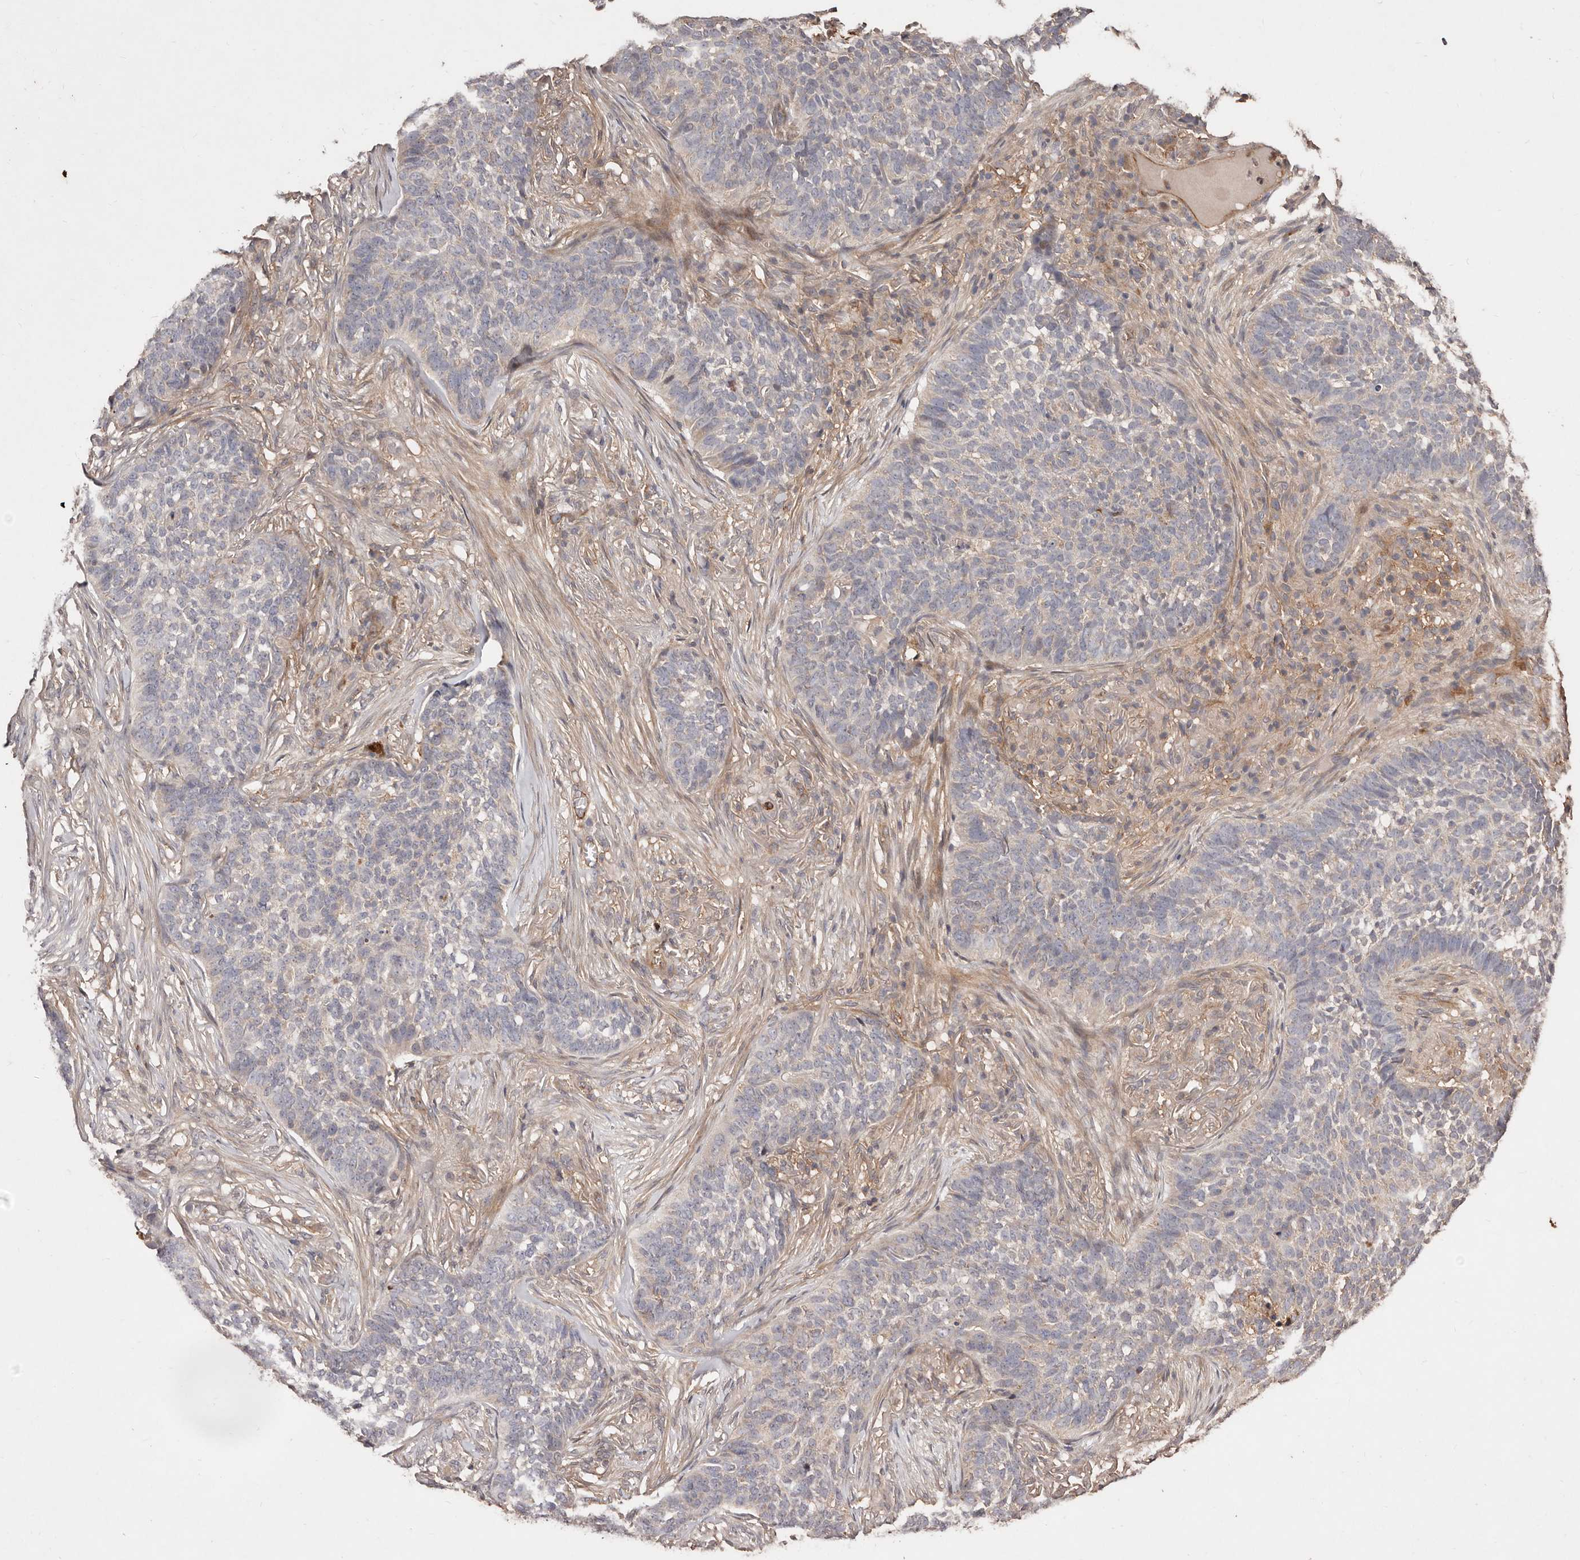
{"staining": {"intensity": "negative", "quantity": "none", "location": "none"}, "tissue": "skin cancer", "cell_type": "Tumor cells", "image_type": "cancer", "snomed": [{"axis": "morphology", "description": "Basal cell carcinoma"}, {"axis": "topography", "description": "Skin"}], "caption": "This is an IHC image of human skin cancer (basal cell carcinoma). There is no expression in tumor cells.", "gene": "CCL14", "patient": {"sex": "male", "age": 85}}